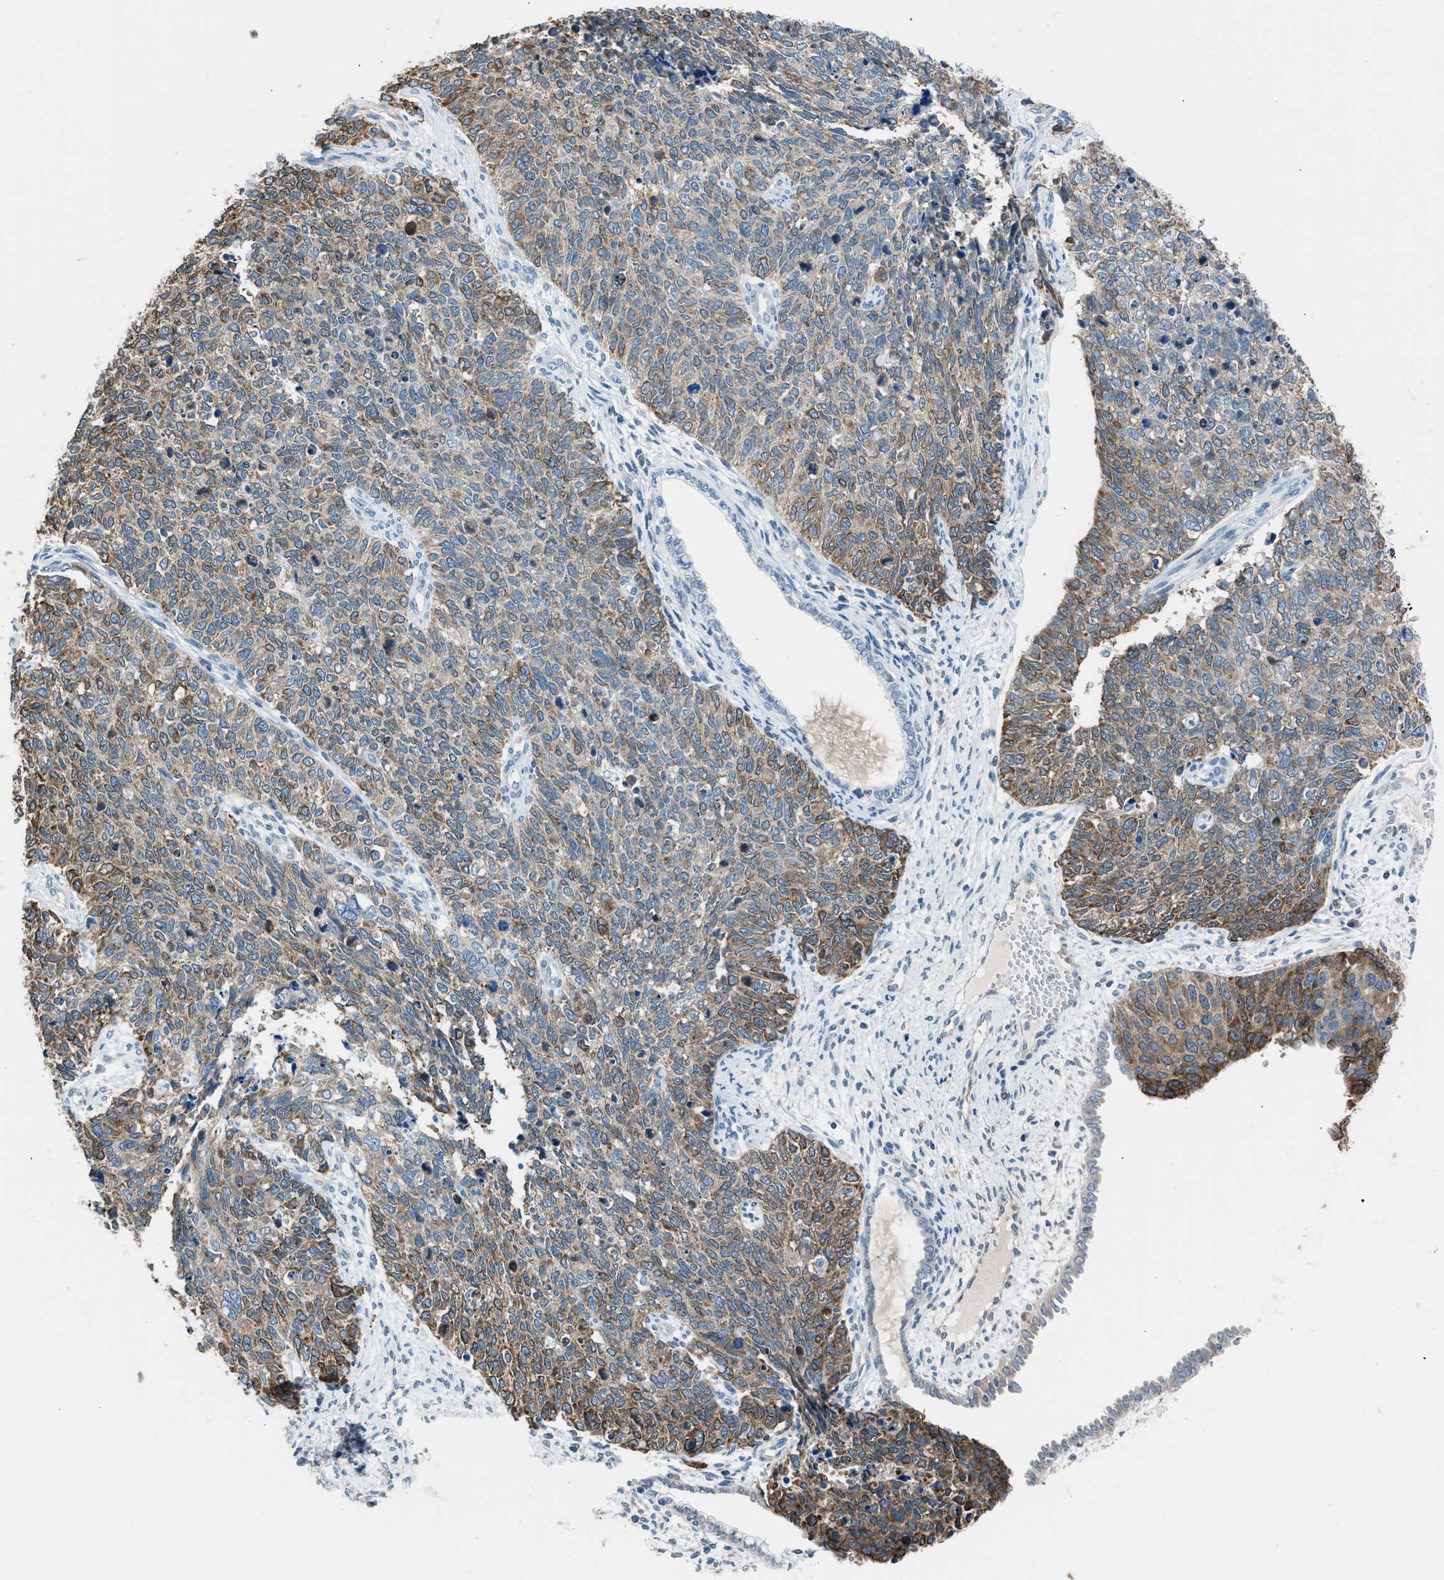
{"staining": {"intensity": "moderate", "quantity": ">75%", "location": "cytoplasmic/membranous"}, "tissue": "cervical cancer", "cell_type": "Tumor cells", "image_type": "cancer", "snomed": [{"axis": "morphology", "description": "Squamous cell carcinoma, NOS"}, {"axis": "topography", "description": "Cervix"}], "caption": "This histopathology image exhibits cervical cancer stained with immunohistochemistry to label a protein in brown. The cytoplasmic/membranous of tumor cells show moderate positivity for the protein. Nuclei are counter-stained blue.", "gene": "RNF41", "patient": {"sex": "female", "age": 63}}